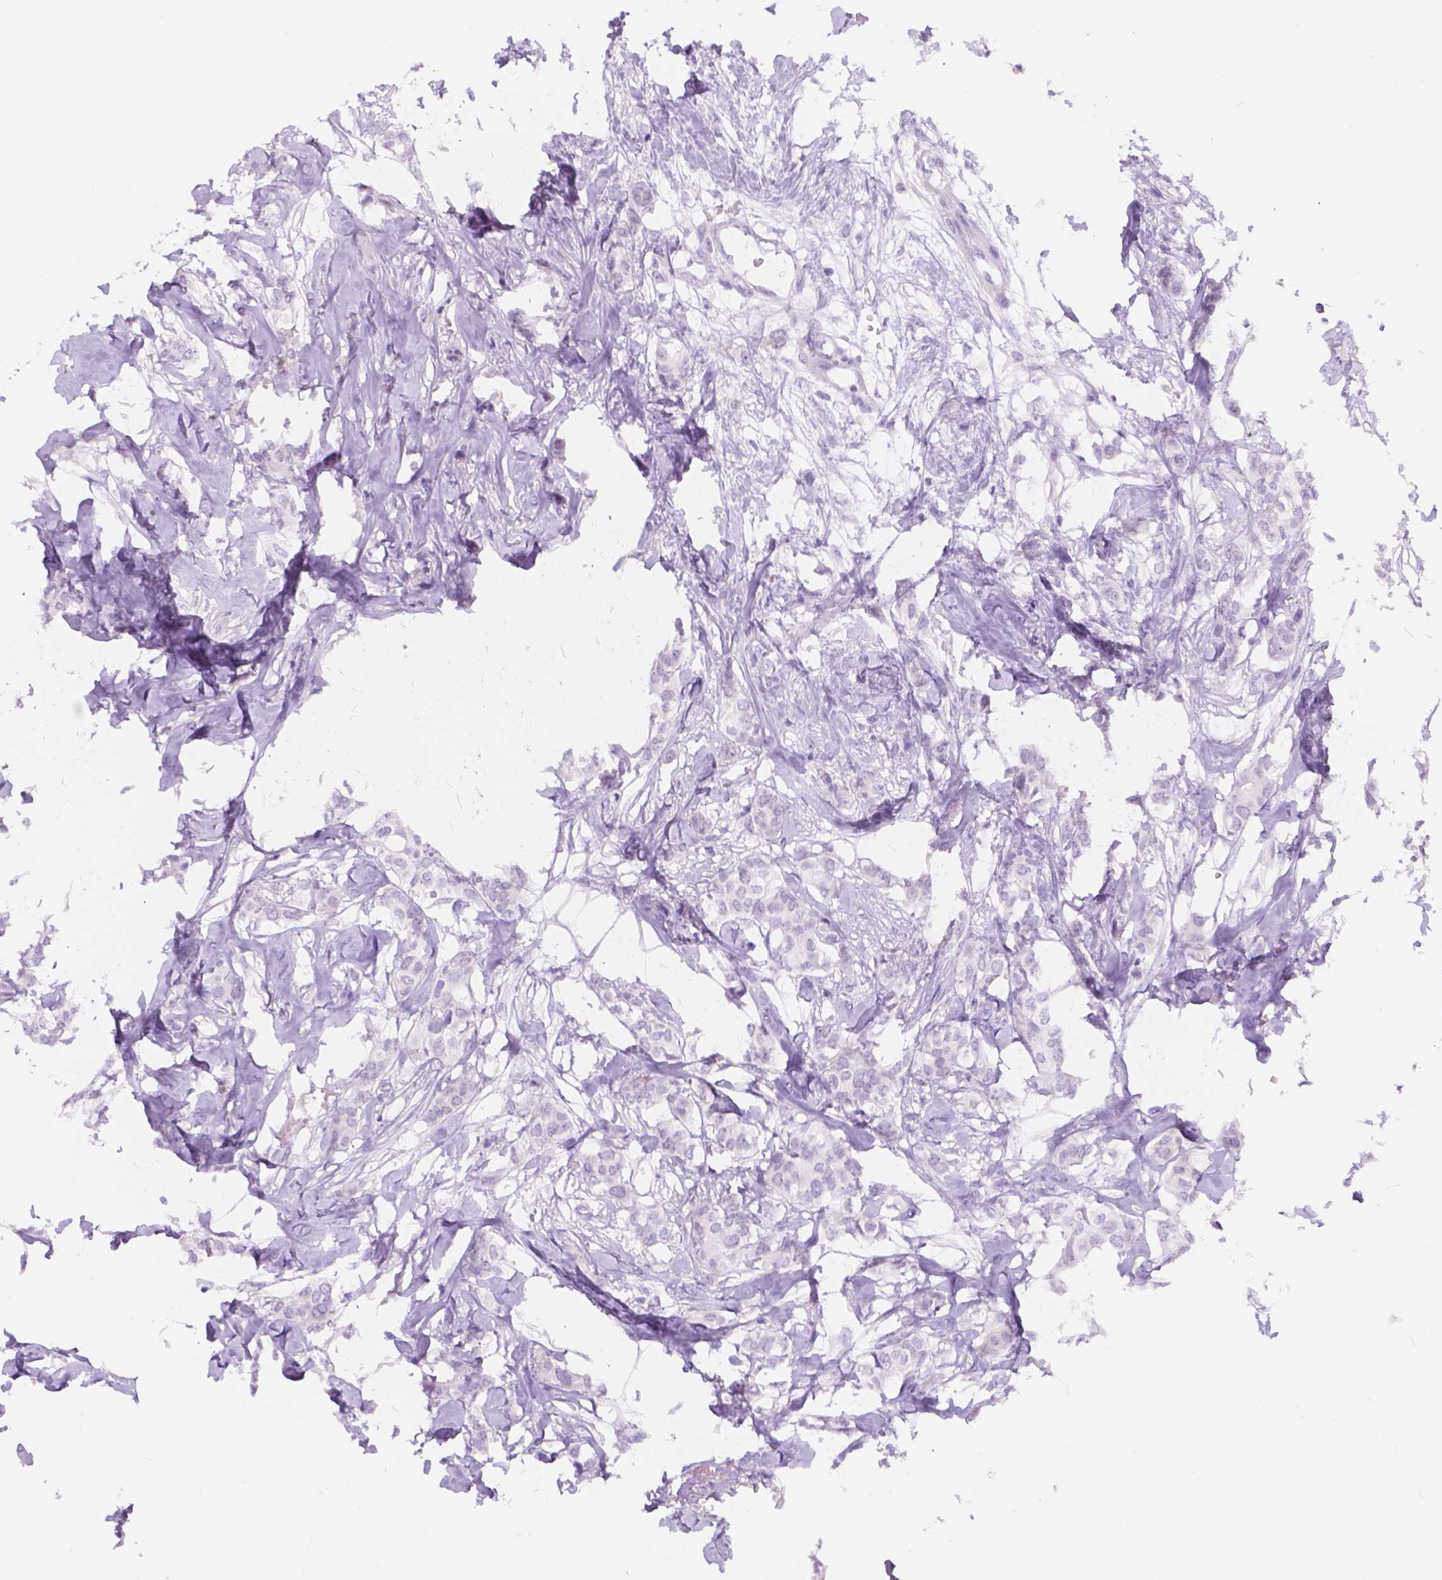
{"staining": {"intensity": "negative", "quantity": "none", "location": "none"}, "tissue": "breast cancer", "cell_type": "Tumor cells", "image_type": "cancer", "snomed": [{"axis": "morphology", "description": "Duct carcinoma"}, {"axis": "topography", "description": "Breast"}], "caption": "Histopathology image shows no significant protein expression in tumor cells of infiltrating ductal carcinoma (breast).", "gene": "DCC", "patient": {"sex": "female", "age": 62}}